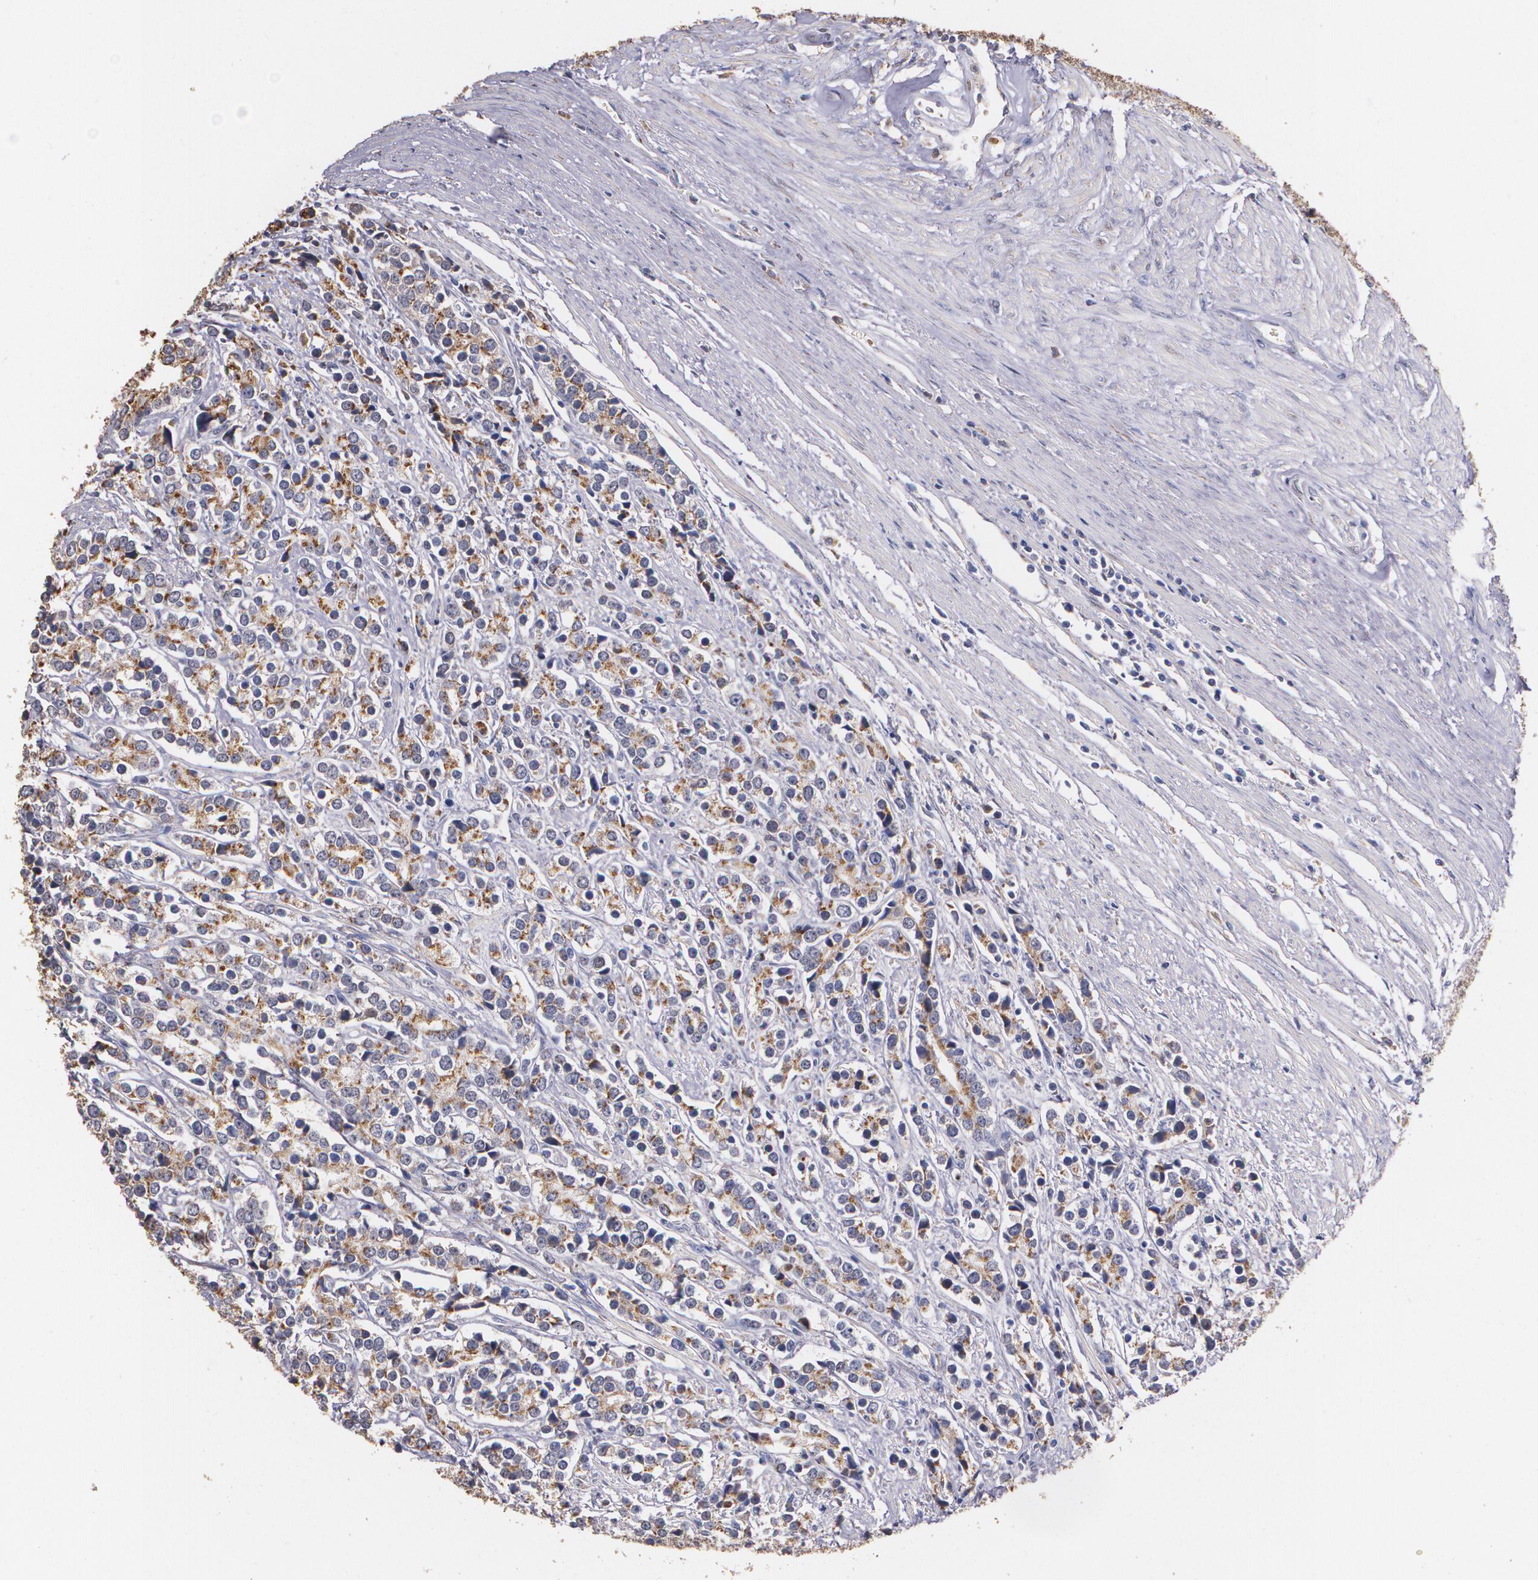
{"staining": {"intensity": "moderate", "quantity": "25%-75%", "location": "cytoplasmic/membranous"}, "tissue": "prostate cancer", "cell_type": "Tumor cells", "image_type": "cancer", "snomed": [{"axis": "morphology", "description": "Adenocarcinoma, High grade"}, {"axis": "topography", "description": "Prostate"}], "caption": "Prostate cancer stained for a protein demonstrates moderate cytoplasmic/membranous positivity in tumor cells.", "gene": "ATF3", "patient": {"sex": "male", "age": 71}}